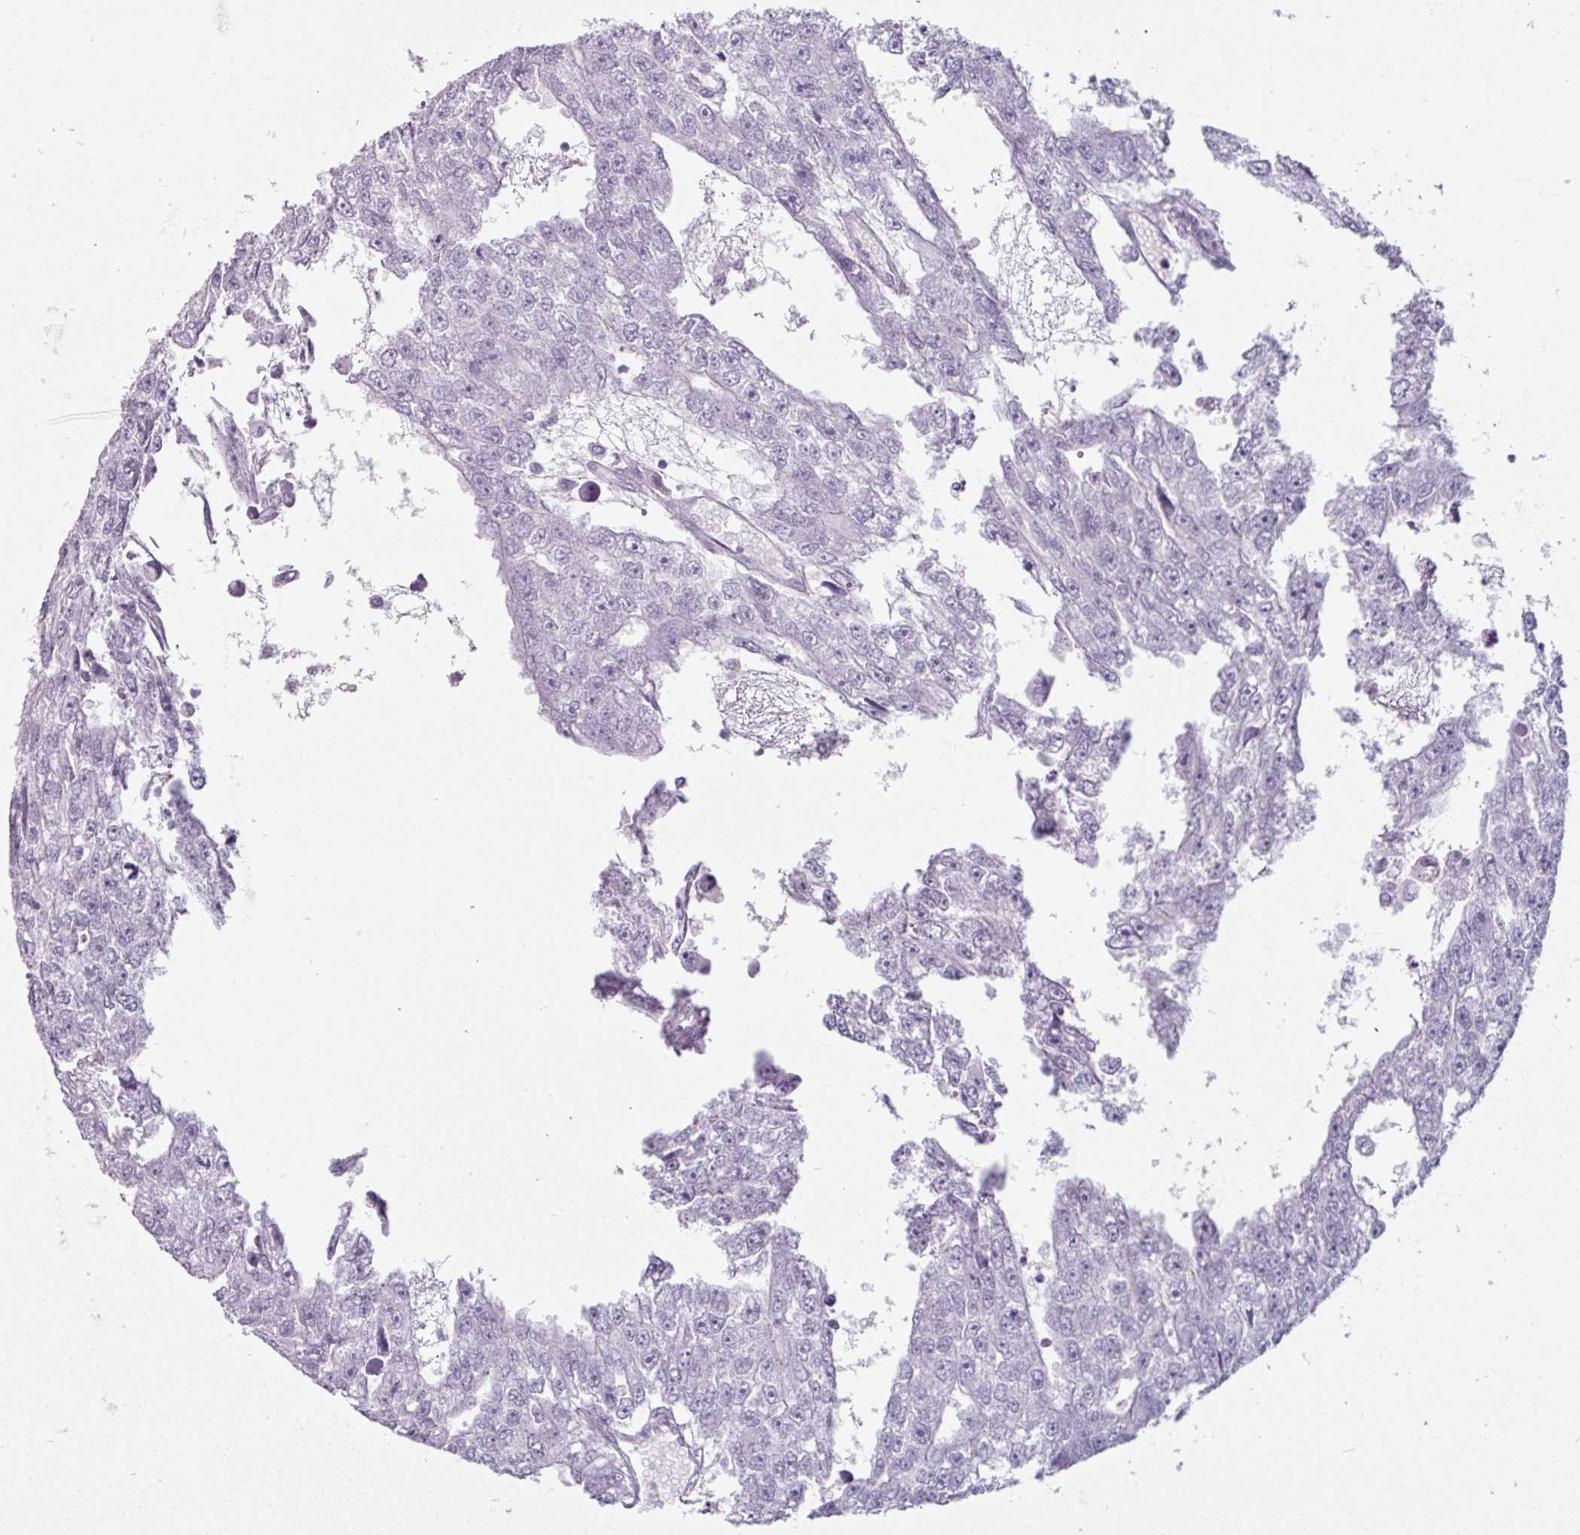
{"staining": {"intensity": "negative", "quantity": "none", "location": "none"}, "tissue": "testis cancer", "cell_type": "Tumor cells", "image_type": "cancer", "snomed": [{"axis": "morphology", "description": "Carcinoma, Embryonal, NOS"}, {"axis": "topography", "description": "Testis"}], "caption": "DAB immunohistochemical staining of human testis cancer reveals no significant staining in tumor cells. Nuclei are stained in blue.", "gene": "ARG1", "patient": {"sex": "male", "age": 20}}